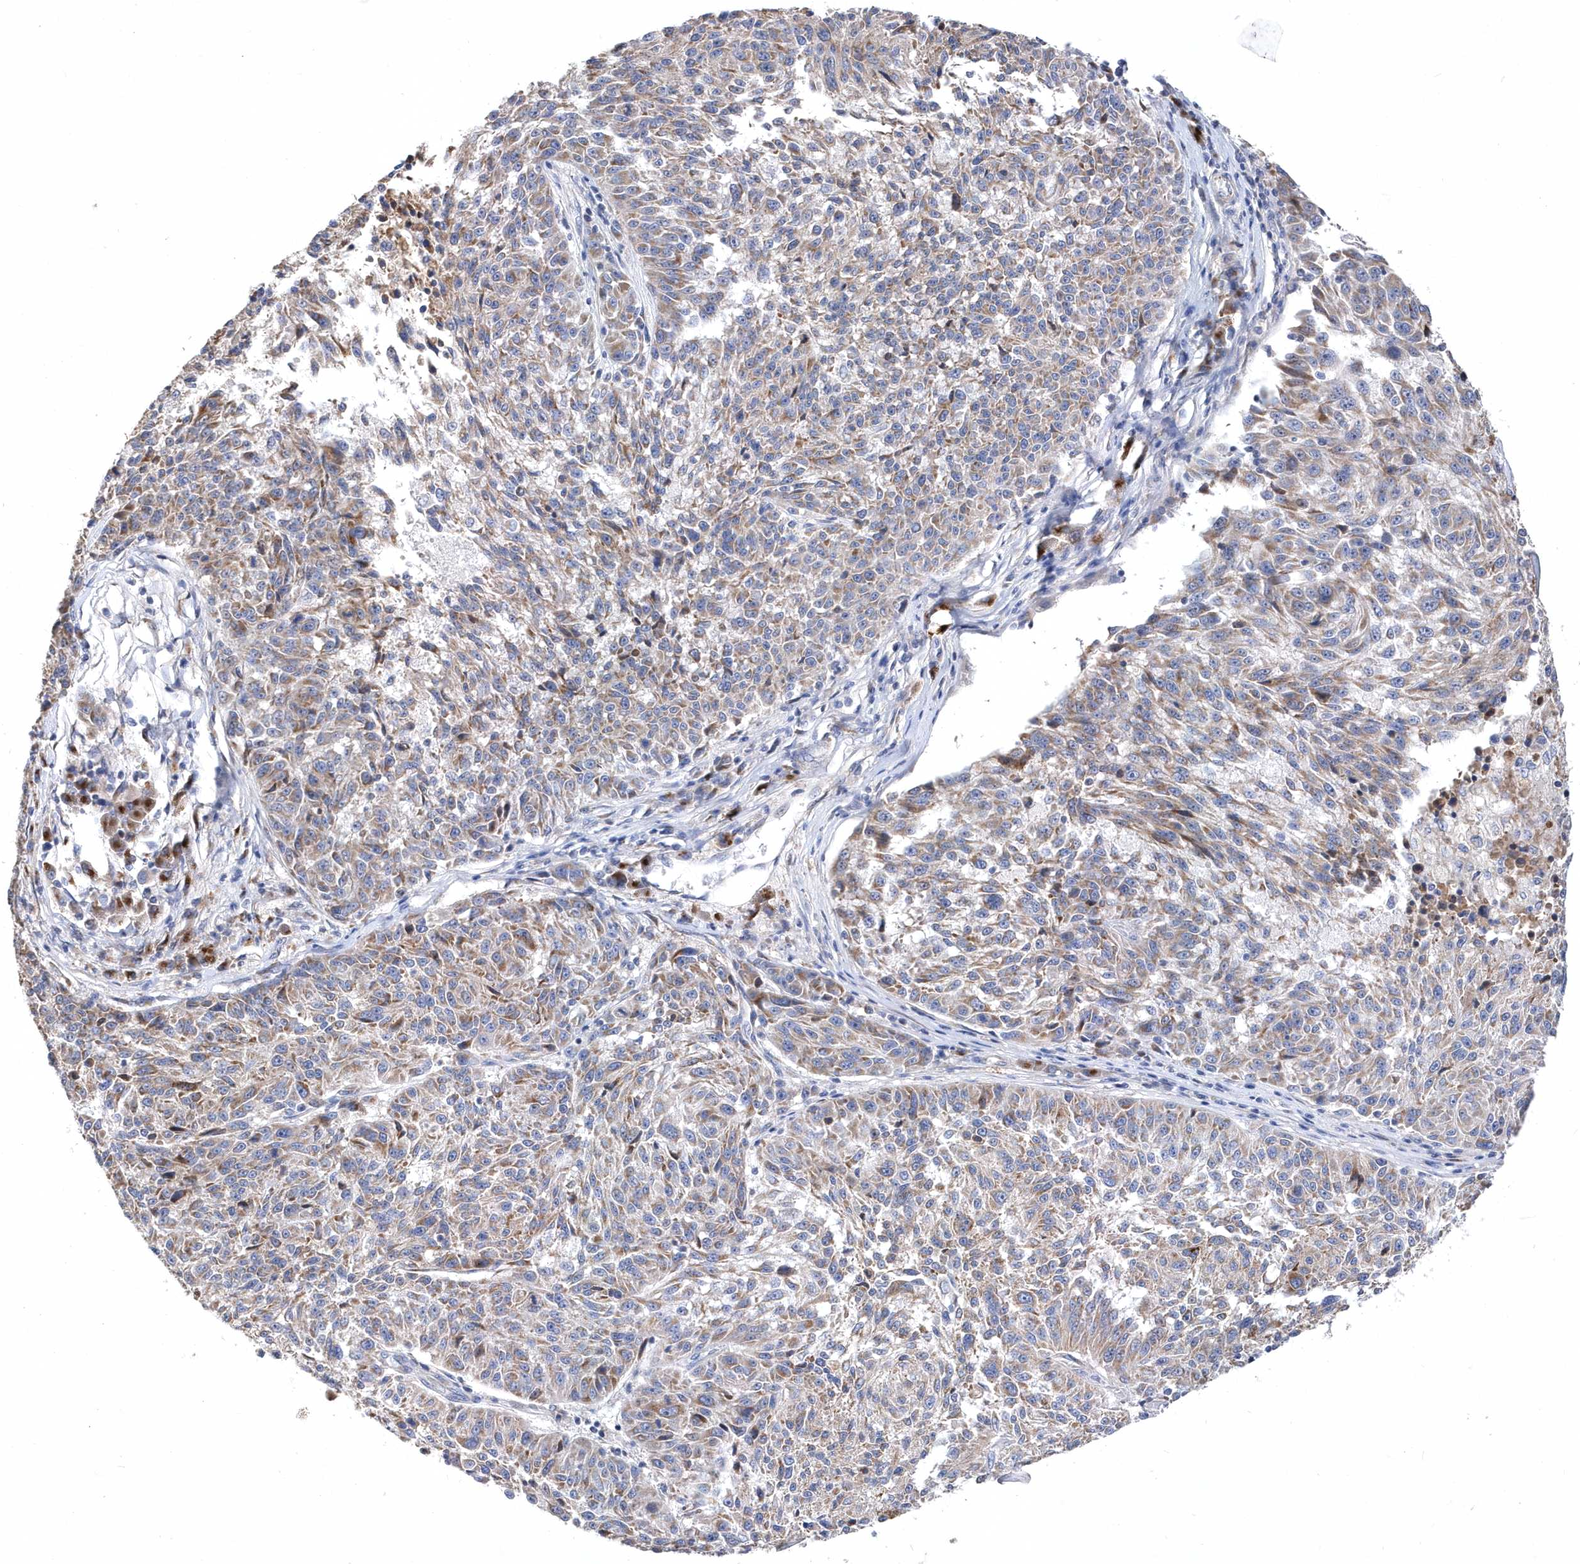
{"staining": {"intensity": "moderate", "quantity": ">75%", "location": "cytoplasmic/membranous"}, "tissue": "melanoma", "cell_type": "Tumor cells", "image_type": "cancer", "snomed": [{"axis": "morphology", "description": "Malignant melanoma, NOS"}, {"axis": "topography", "description": "Skin"}], "caption": "Malignant melanoma was stained to show a protein in brown. There is medium levels of moderate cytoplasmic/membranous expression in about >75% of tumor cells.", "gene": "METTL8", "patient": {"sex": "male", "age": 53}}